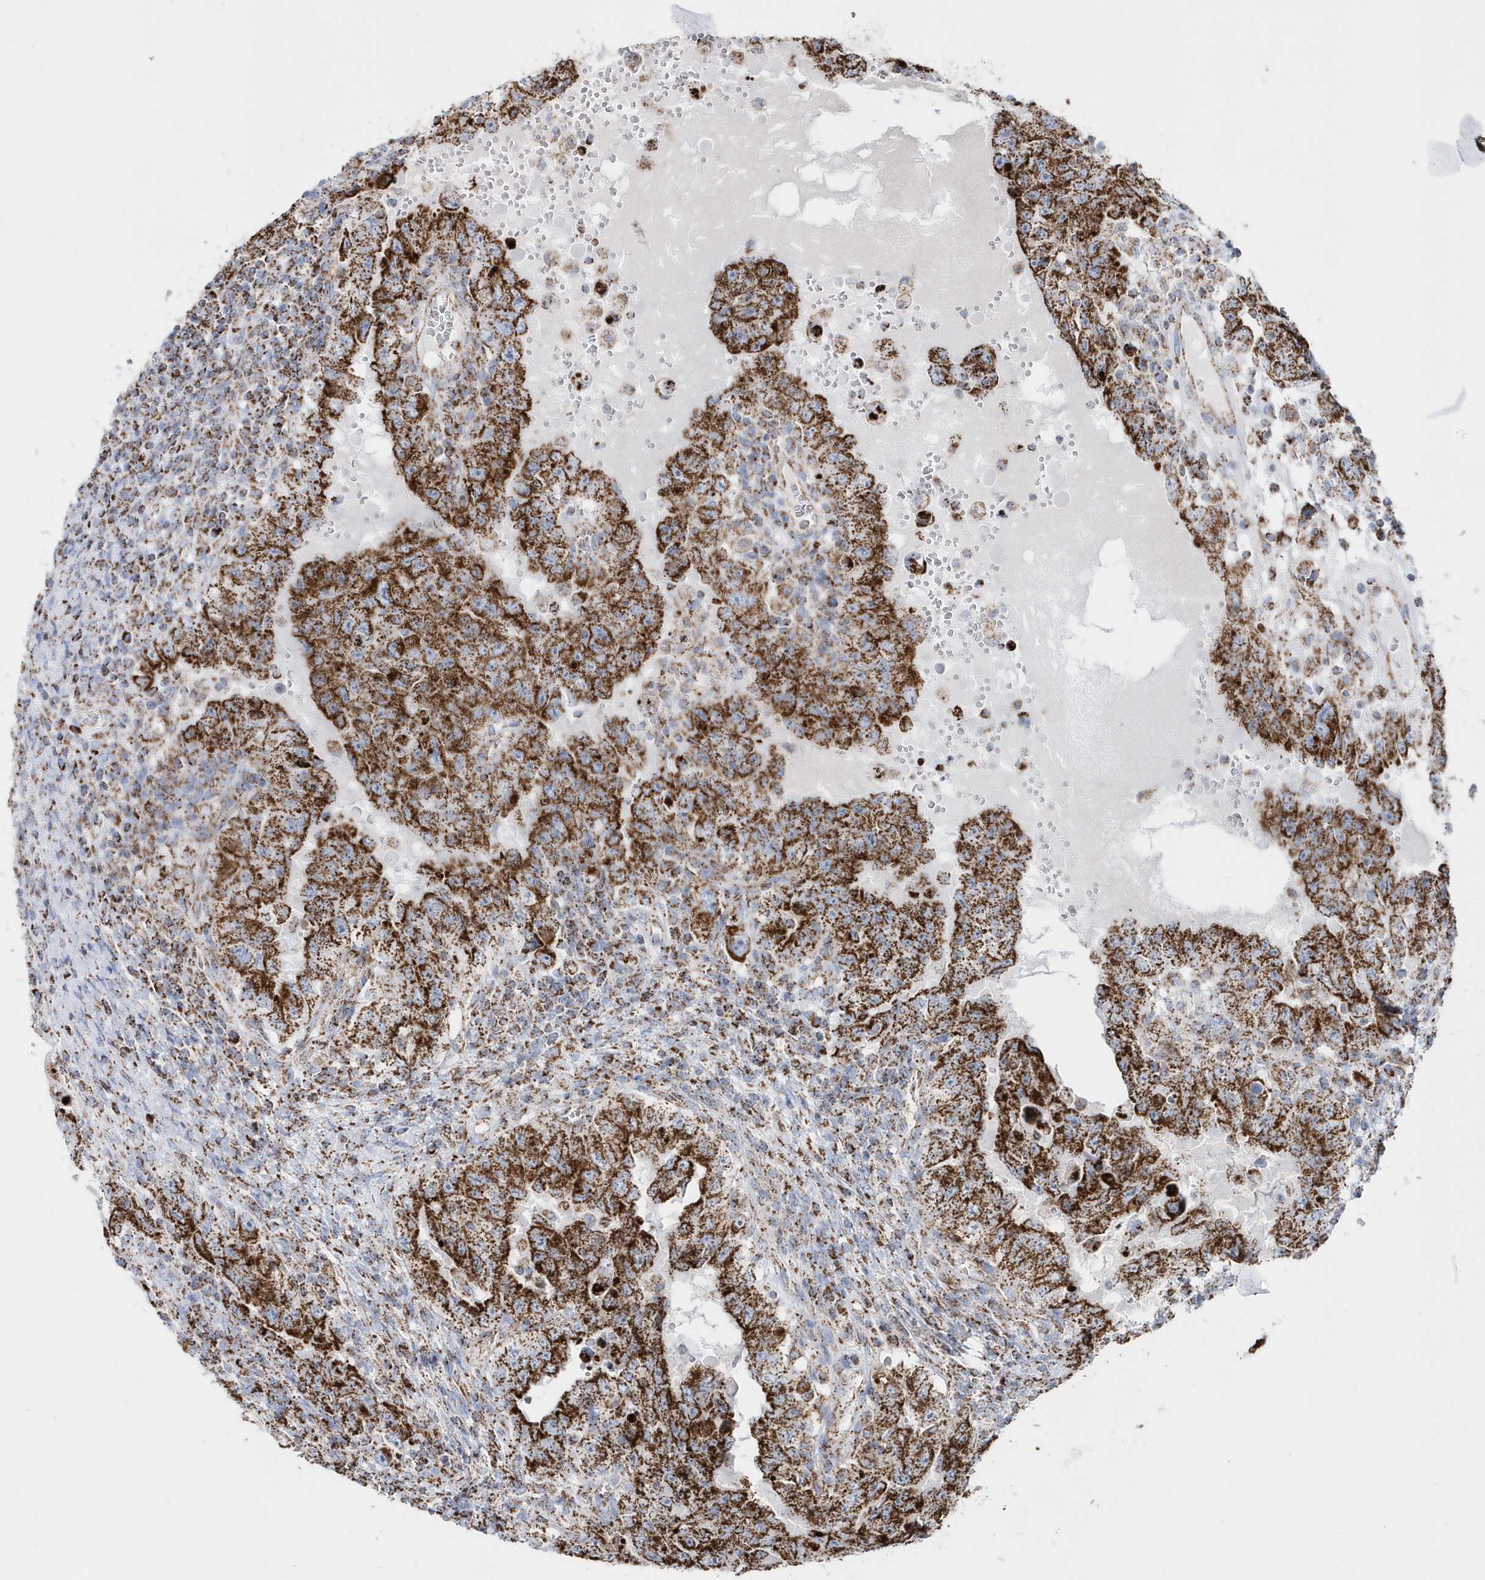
{"staining": {"intensity": "strong", "quantity": ">75%", "location": "cytoplasmic/membranous"}, "tissue": "testis cancer", "cell_type": "Tumor cells", "image_type": "cancer", "snomed": [{"axis": "morphology", "description": "Carcinoma, Embryonal, NOS"}, {"axis": "topography", "description": "Testis"}], "caption": "There is high levels of strong cytoplasmic/membranous positivity in tumor cells of testis cancer, as demonstrated by immunohistochemical staining (brown color).", "gene": "TMCO6", "patient": {"sex": "male", "age": 26}}